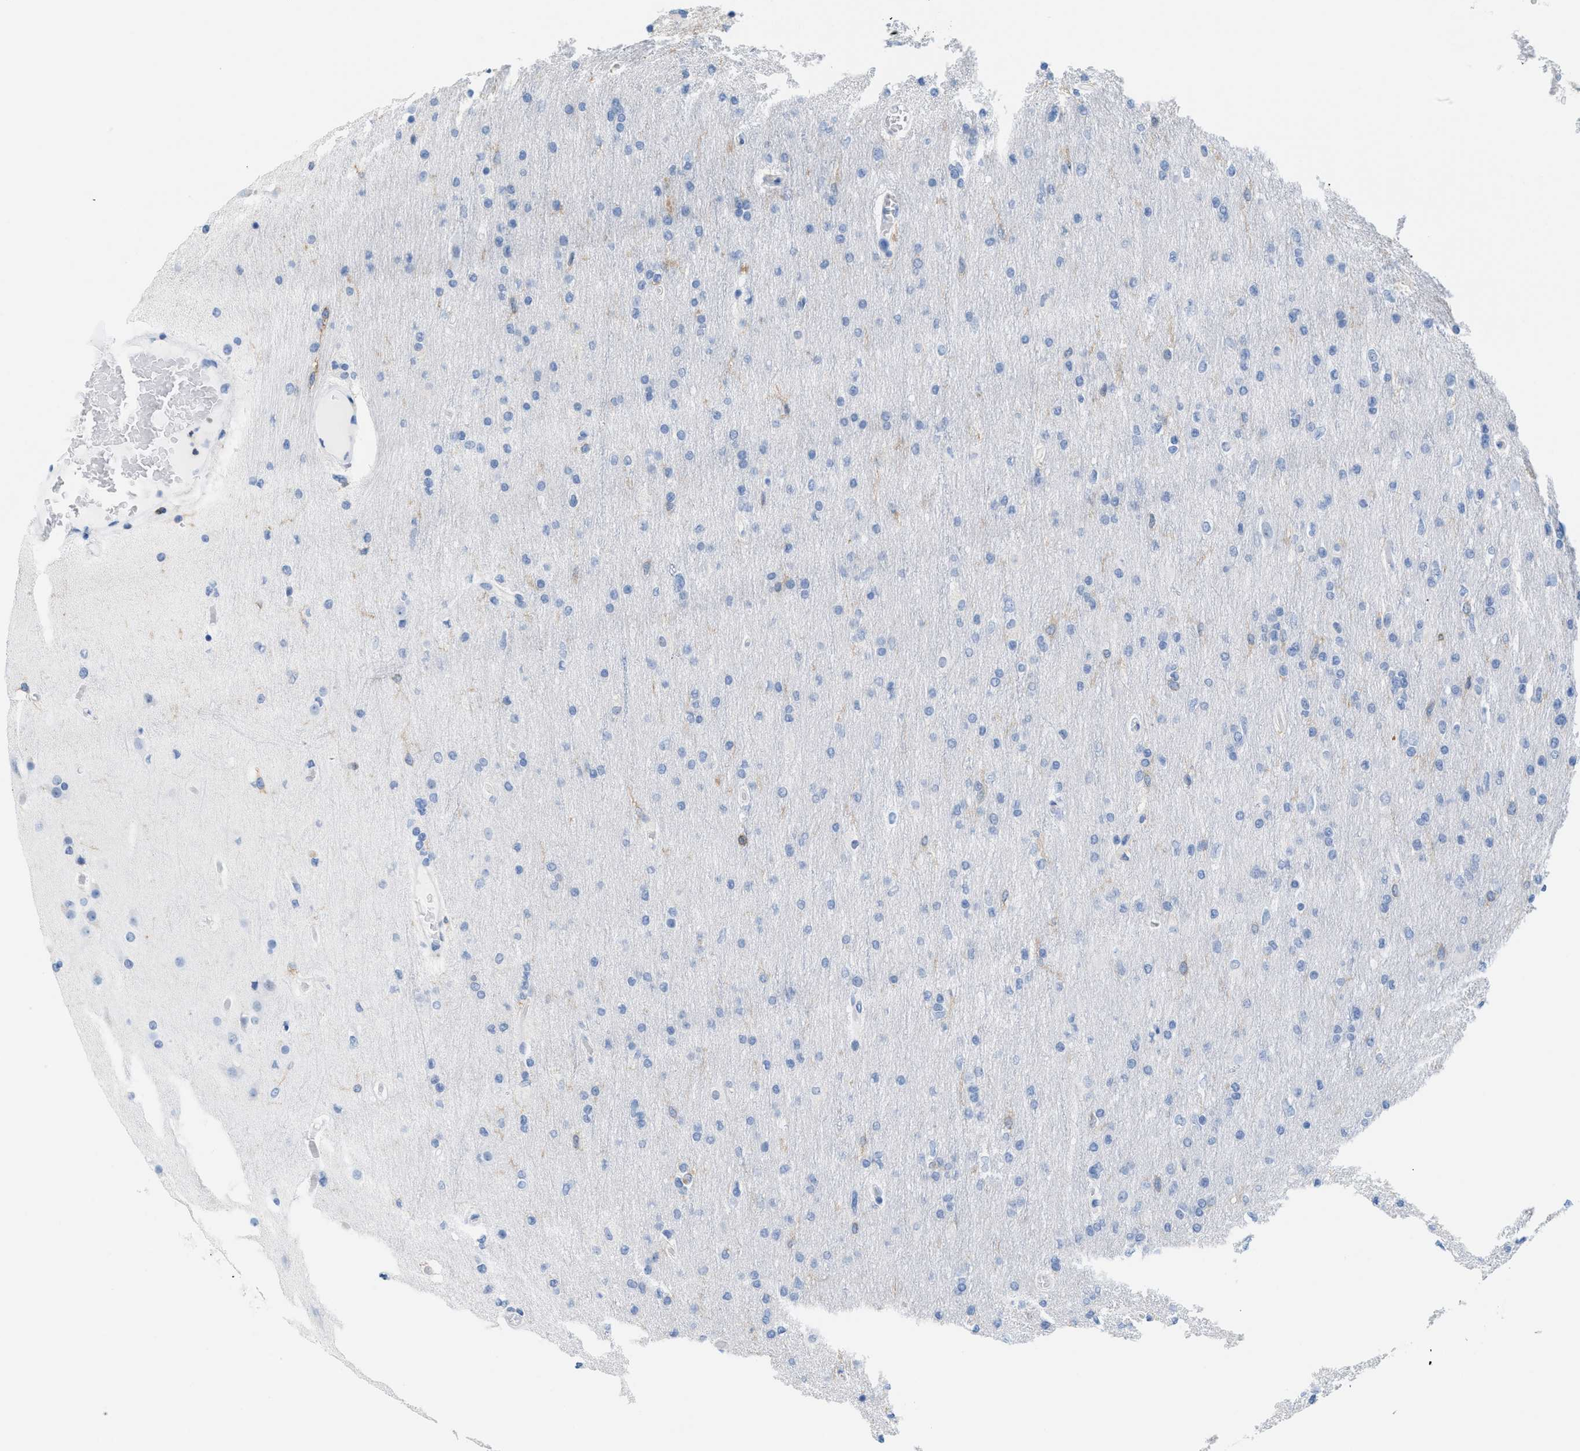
{"staining": {"intensity": "negative", "quantity": "none", "location": "none"}, "tissue": "glioma", "cell_type": "Tumor cells", "image_type": "cancer", "snomed": [{"axis": "morphology", "description": "Glioma, malignant, High grade"}, {"axis": "topography", "description": "Cerebral cortex"}], "caption": "IHC of malignant high-grade glioma displays no staining in tumor cells.", "gene": "IL16", "patient": {"sex": "female", "age": 36}}